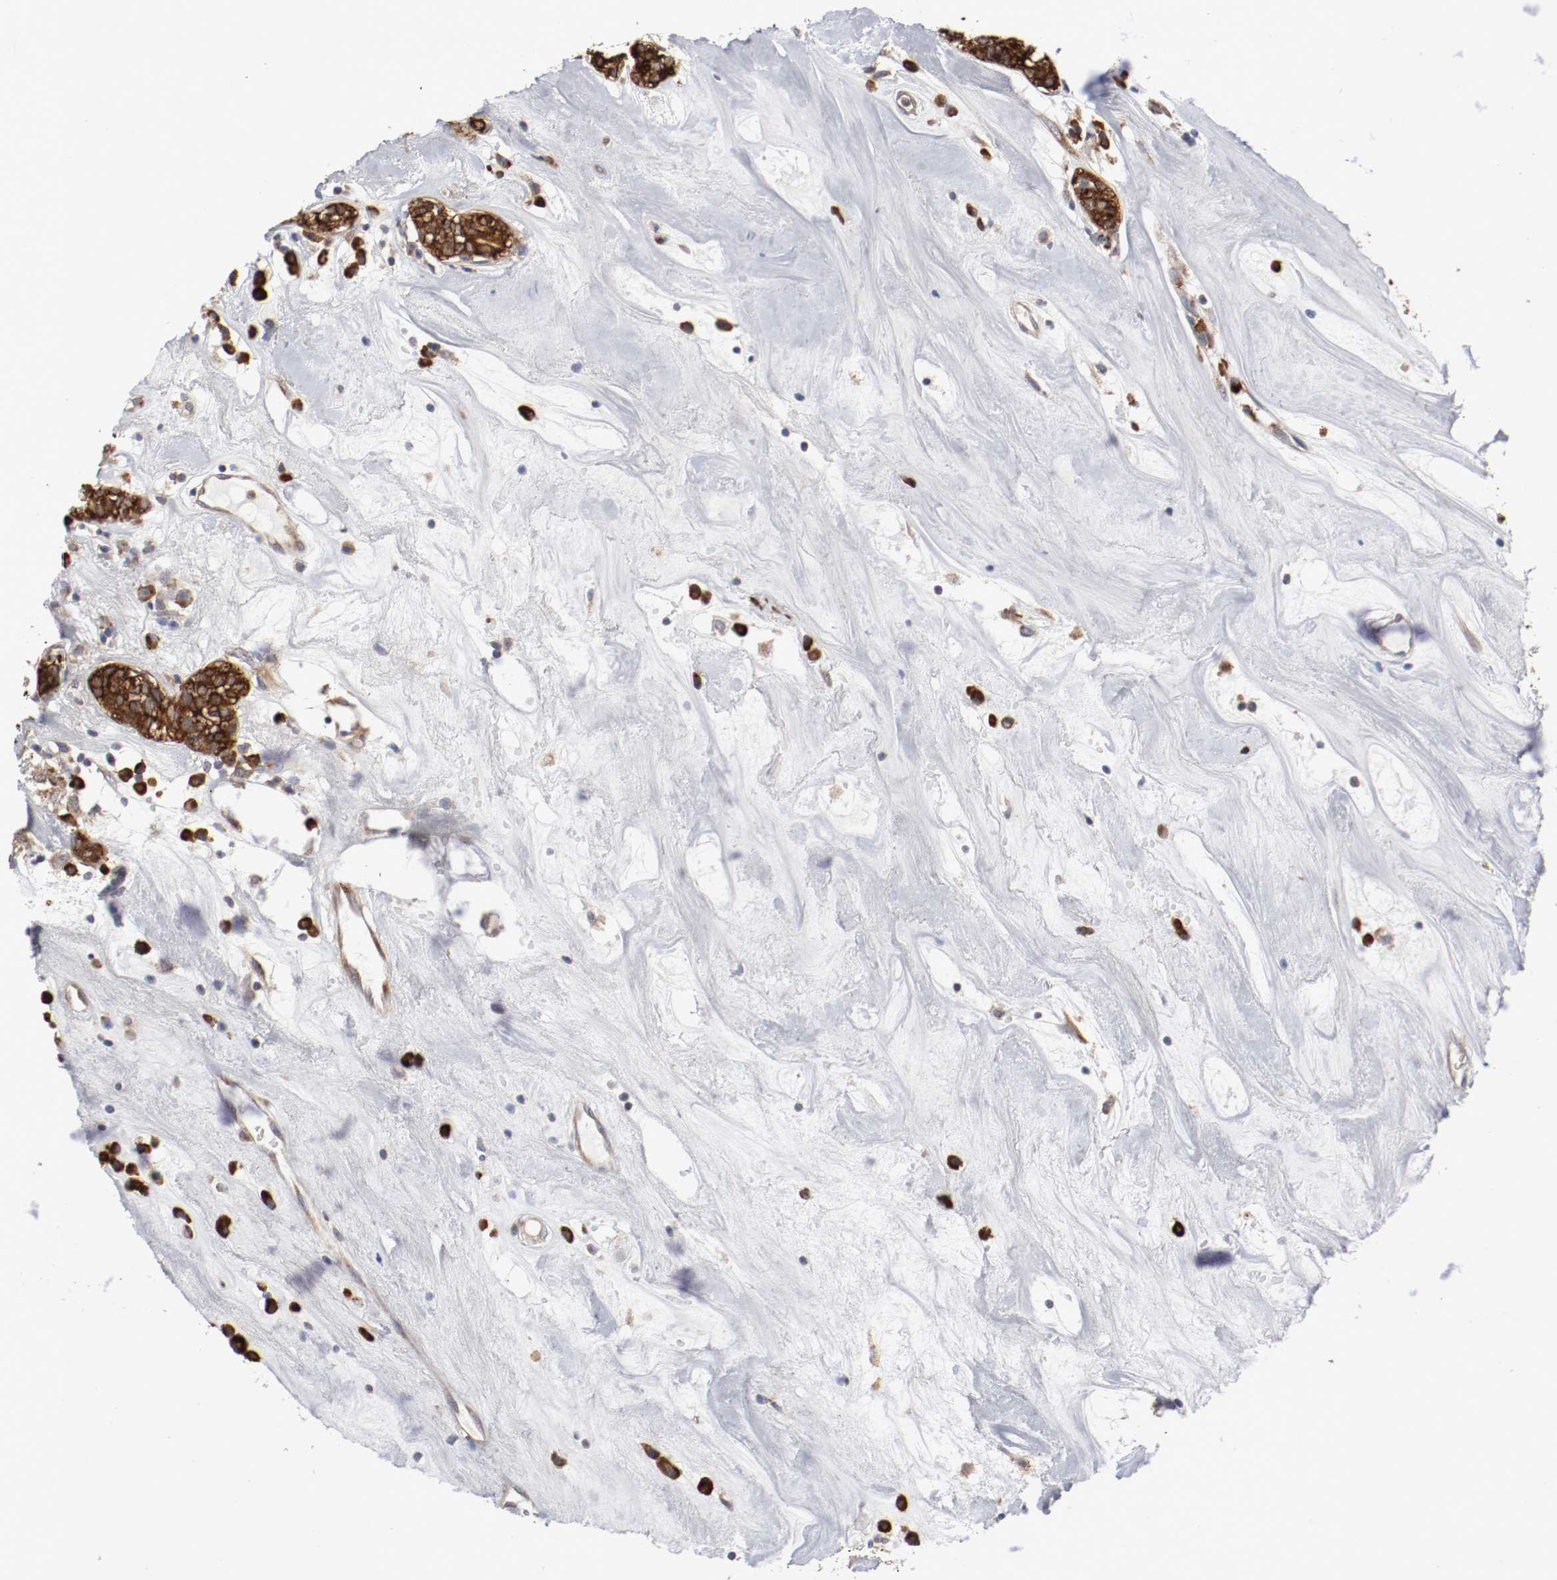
{"staining": {"intensity": "weak", "quantity": ">75%", "location": "cytoplasmic/membranous"}, "tissue": "head and neck cancer", "cell_type": "Tumor cells", "image_type": "cancer", "snomed": [{"axis": "morphology", "description": "Adenocarcinoma, NOS"}, {"axis": "topography", "description": "Salivary gland"}, {"axis": "topography", "description": "Head-Neck"}], "caption": "Weak cytoplasmic/membranous protein expression is identified in about >75% of tumor cells in head and neck cancer (adenocarcinoma).", "gene": "FKBP3", "patient": {"sex": "female", "age": 65}}